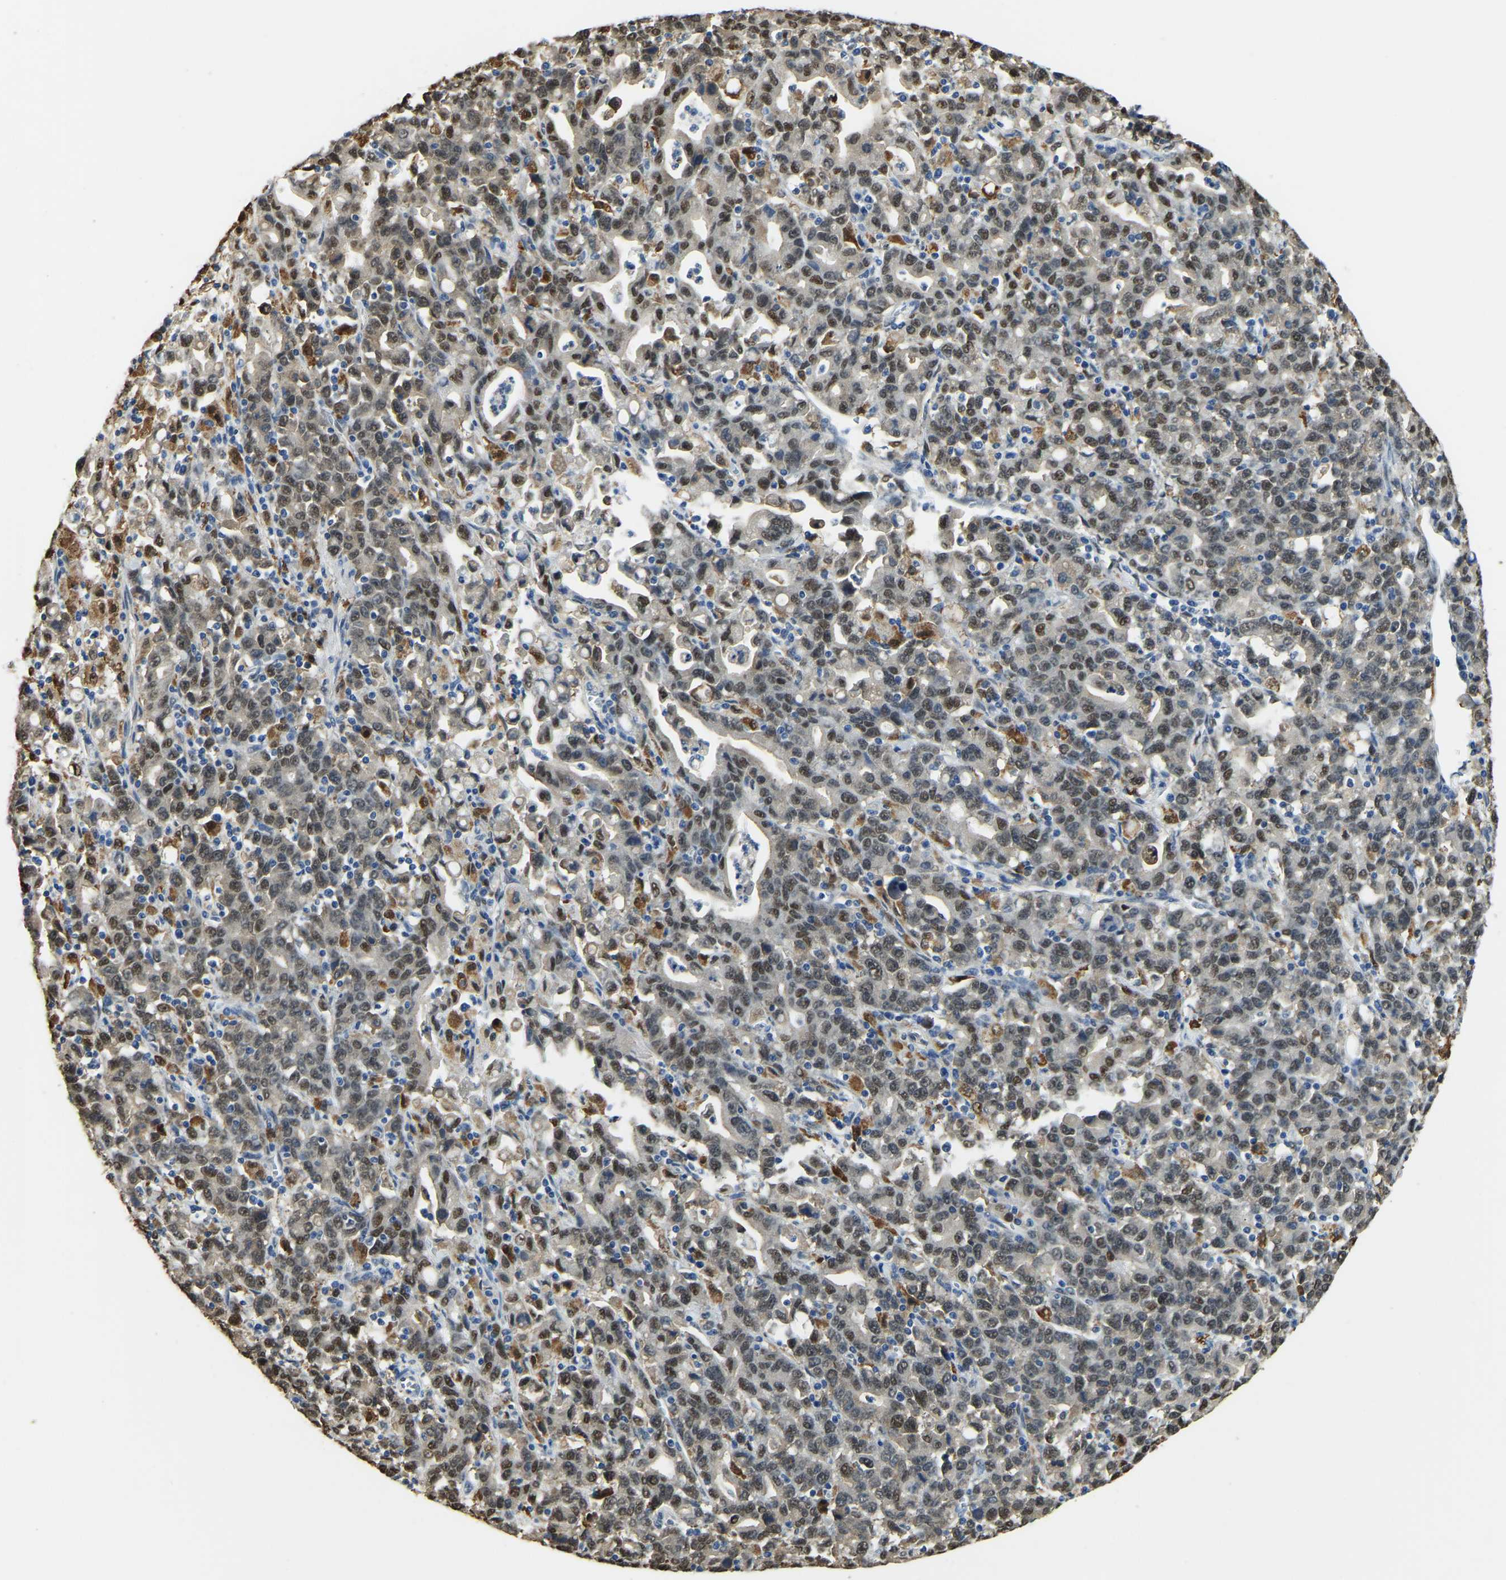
{"staining": {"intensity": "moderate", "quantity": ">75%", "location": "nuclear"}, "tissue": "stomach cancer", "cell_type": "Tumor cells", "image_type": "cancer", "snomed": [{"axis": "morphology", "description": "Adenocarcinoma, NOS"}, {"axis": "topography", "description": "Stomach, upper"}], "caption": "Moderate nuclear positivity is seen in about >75% of tumor cells in stomach adenocarcinoma. (DAB (3,3'-diaminobenzidine) IHC with brightfield microscopy, high magnification).", "gene": "NANS", "patient": {"sex": "male", "age": 69}}